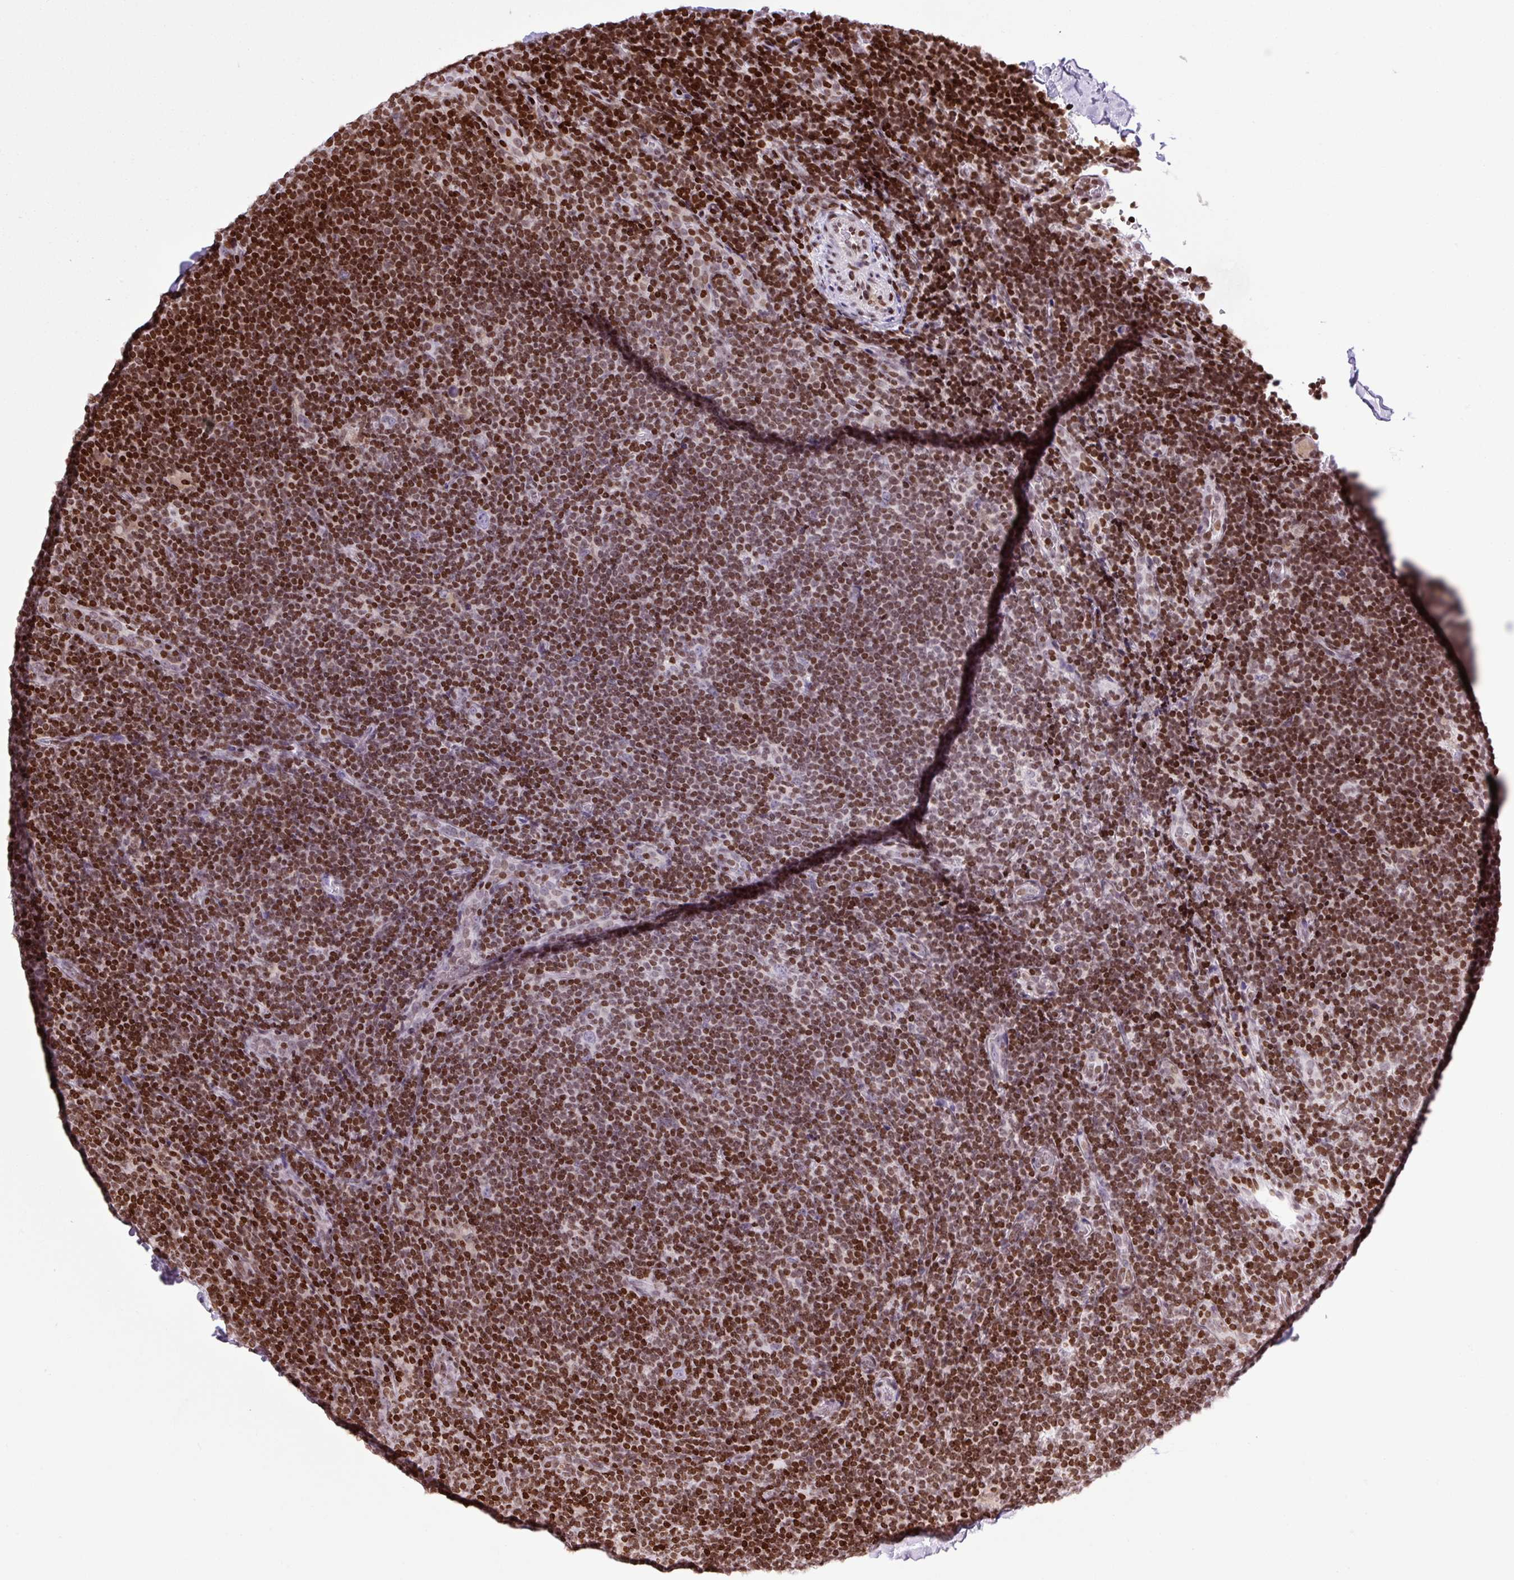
{"staining": {"intensity": "negative", "quantity": "none", "location": "none"}, "tissue": "lymphoma", "cell_type": "Tumor cells", "image_type": "cancer", "snomed": [{"axis": "morphology", "description": "Hodgkin's disease, NOS"}, {"axis": "topography", "description": "Lymph node"}], "caption": "High power microscopy photomicrograph of an immunohistochemistry (IHC) photomicrograph of lymphoma, revealing no significant positivity in tumor cells.", "gene": "H1-3", "patient": {"sex": "female", "age": 57}}